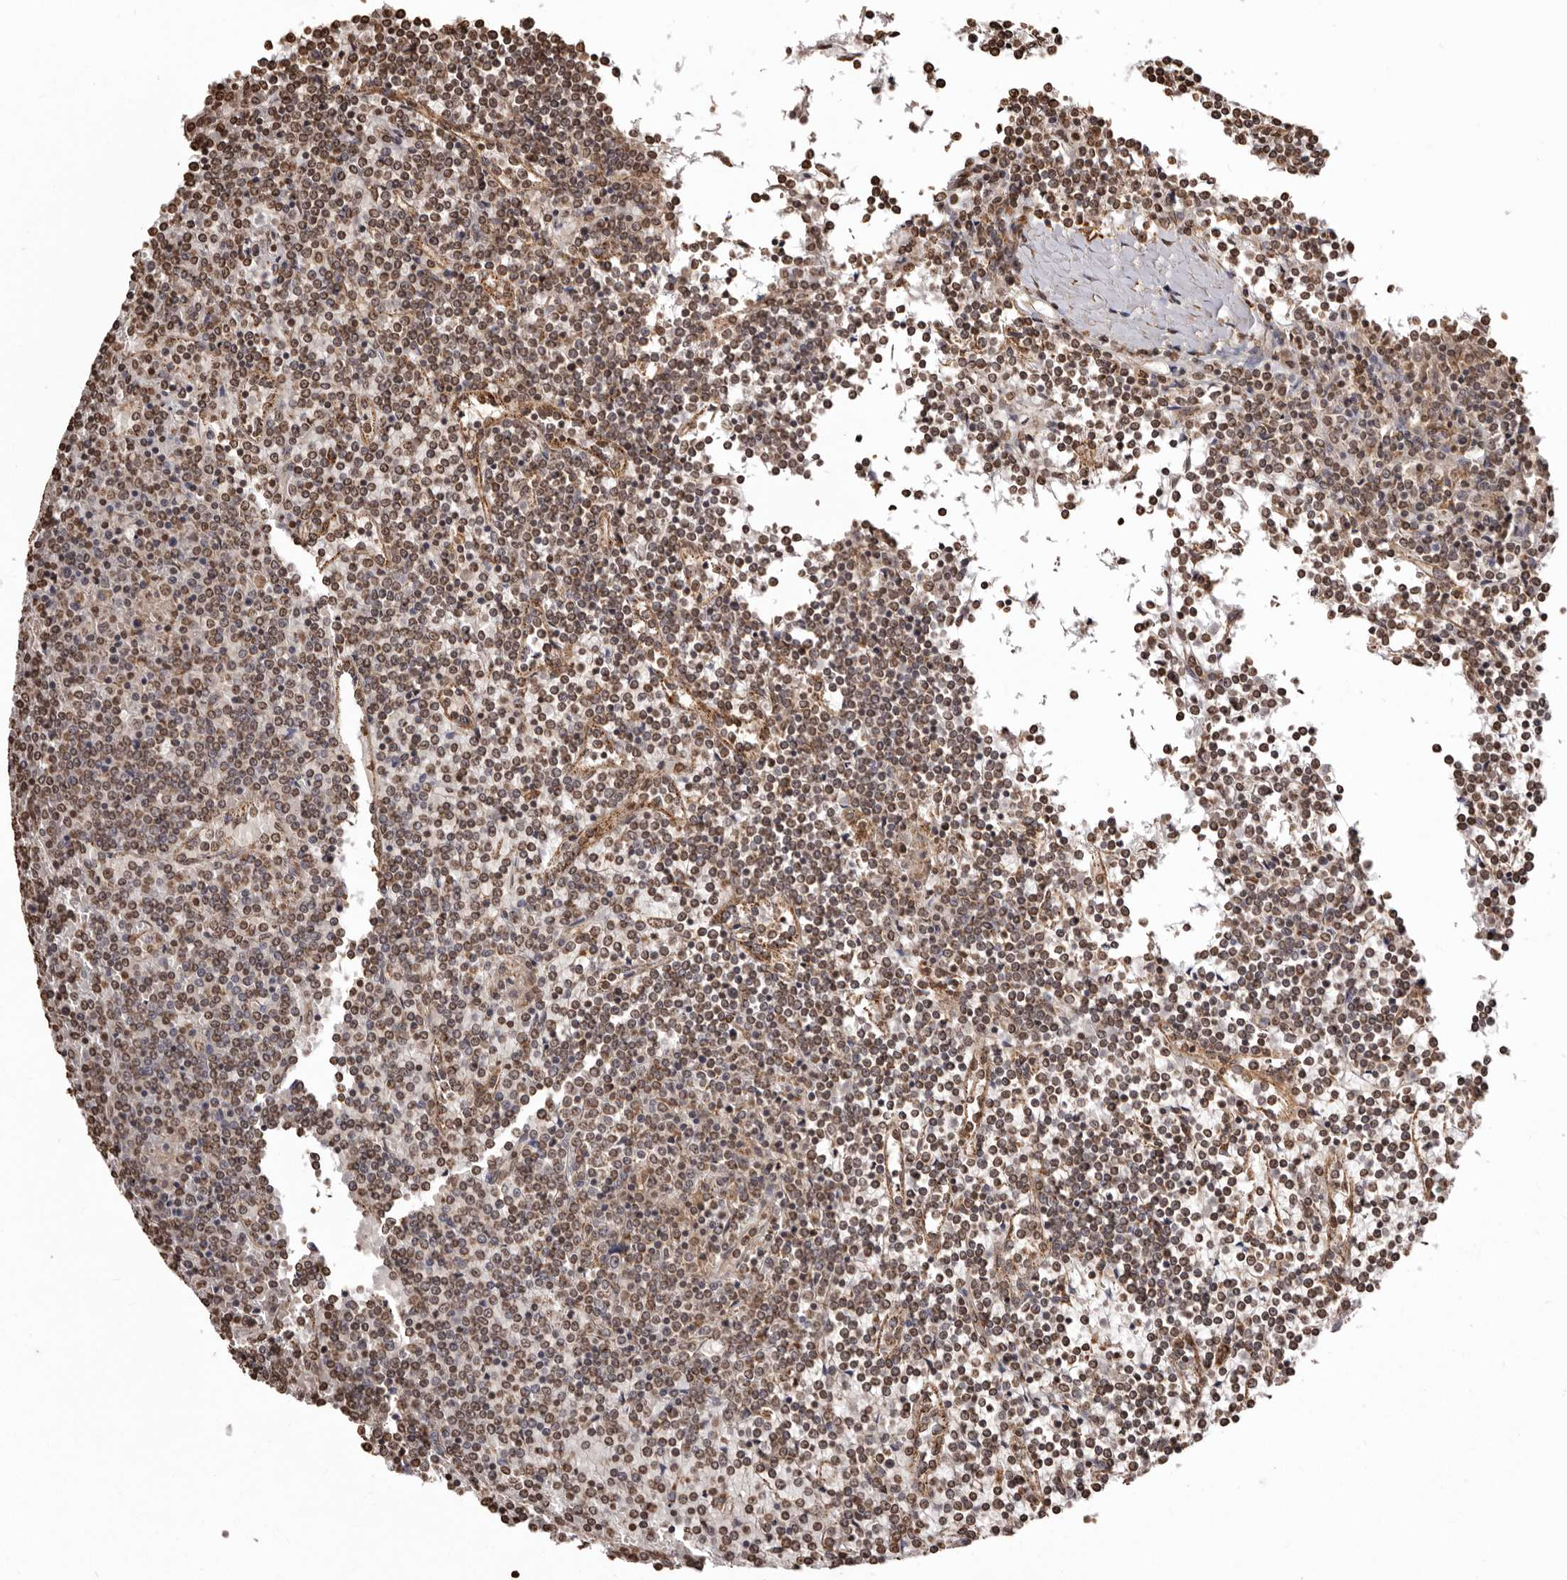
{"staining": {"intensity": "weak", "quantity": "25%-75%", "location": "nuclear"}, "tissue": "lymphoma", "cell_type": "Tumor cells", "image_type": "cancer", "snomed": [{"axis": "morphology", "description": "Malignant lymphoma, non-Hodgkin's type, Low grade"}, {"axis": "topography", "description": "Spleen"}], "caption": "Malignant lymphoma, non-Hodgkin's type (low-grade) stained for a protein displays weak nuclear positivity in tumor cells.", "gene": "CCDC190", "patient": {"sex": "female", "age": 19}}